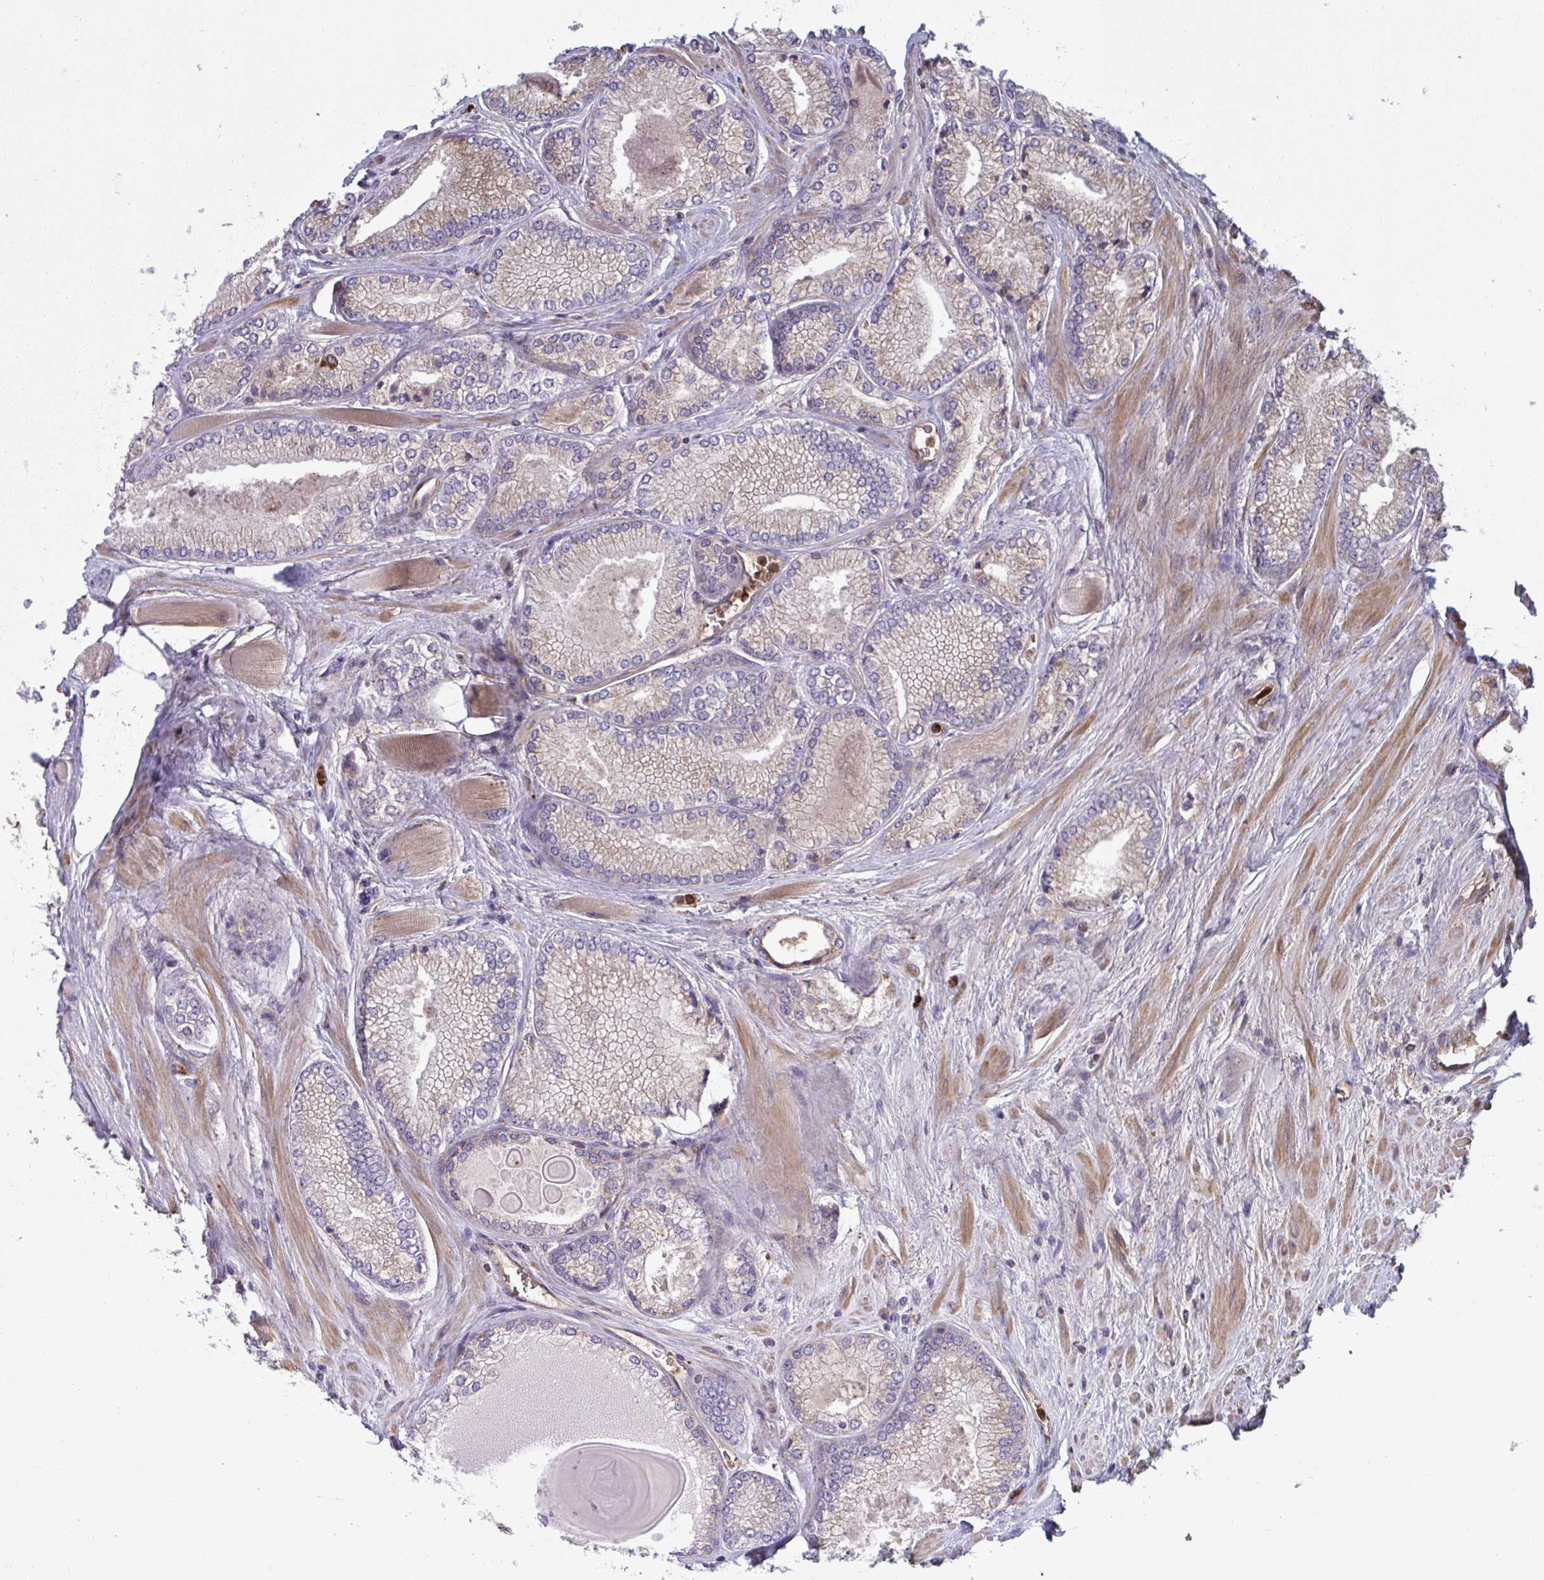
{"staining": {"intensity": "negative", "quantity": "none", "location": "none"}, "tissue": "prostate cancer", "cell_type": "Tumor cells", "image_type": "cancer", "snomed": [{"axis": "morphology", "description": "Adenocarcinoma, Low grade"}, {"axis": "topography", "description": "Prostate"}], "caption": "This is a micrograph of IHC staining of low-grade adenocarcinoma (prostate), which shows no staining in tumor cells.", "gene": "IL1R1", "patient": {"sex": "male", "age": 67}}